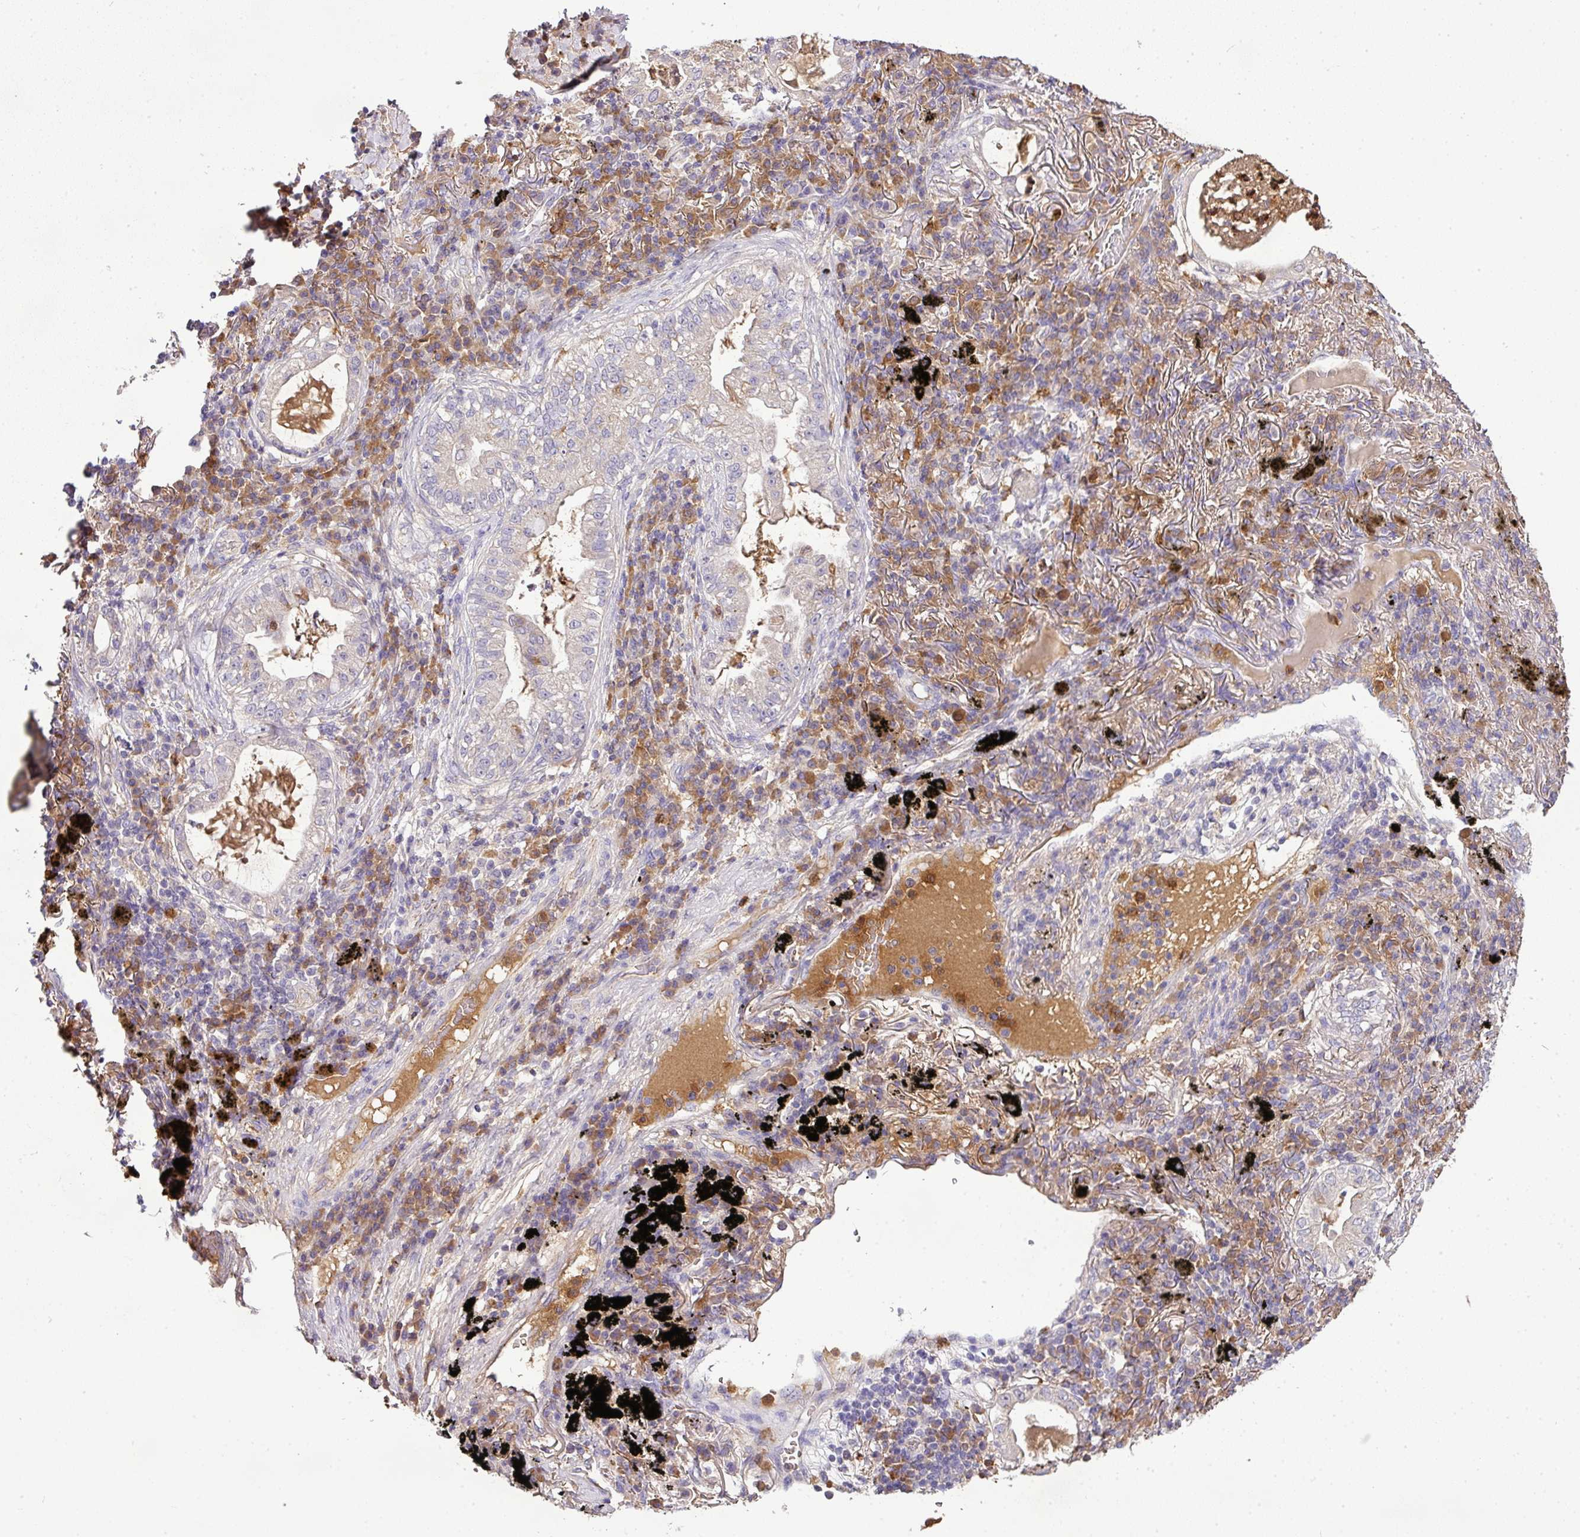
{"staining": {"intensity": "negative", "quantity": "none", "location": "none"}, "tissue": "lung cancer", "cell_type": "Tumor cells", "image_type": "cancer", "snomed": [{"axis": "morphology", "description": "Adenocarcinoma, NOS"}, {"axis": "topography", "description": "Lung"}], "caption": "Immunohistochemistry of lung adenocarcinoma displays no expression in tumor cells.", "gene": "CAB39L", "patient": {"sex": "female", "age": 73}}